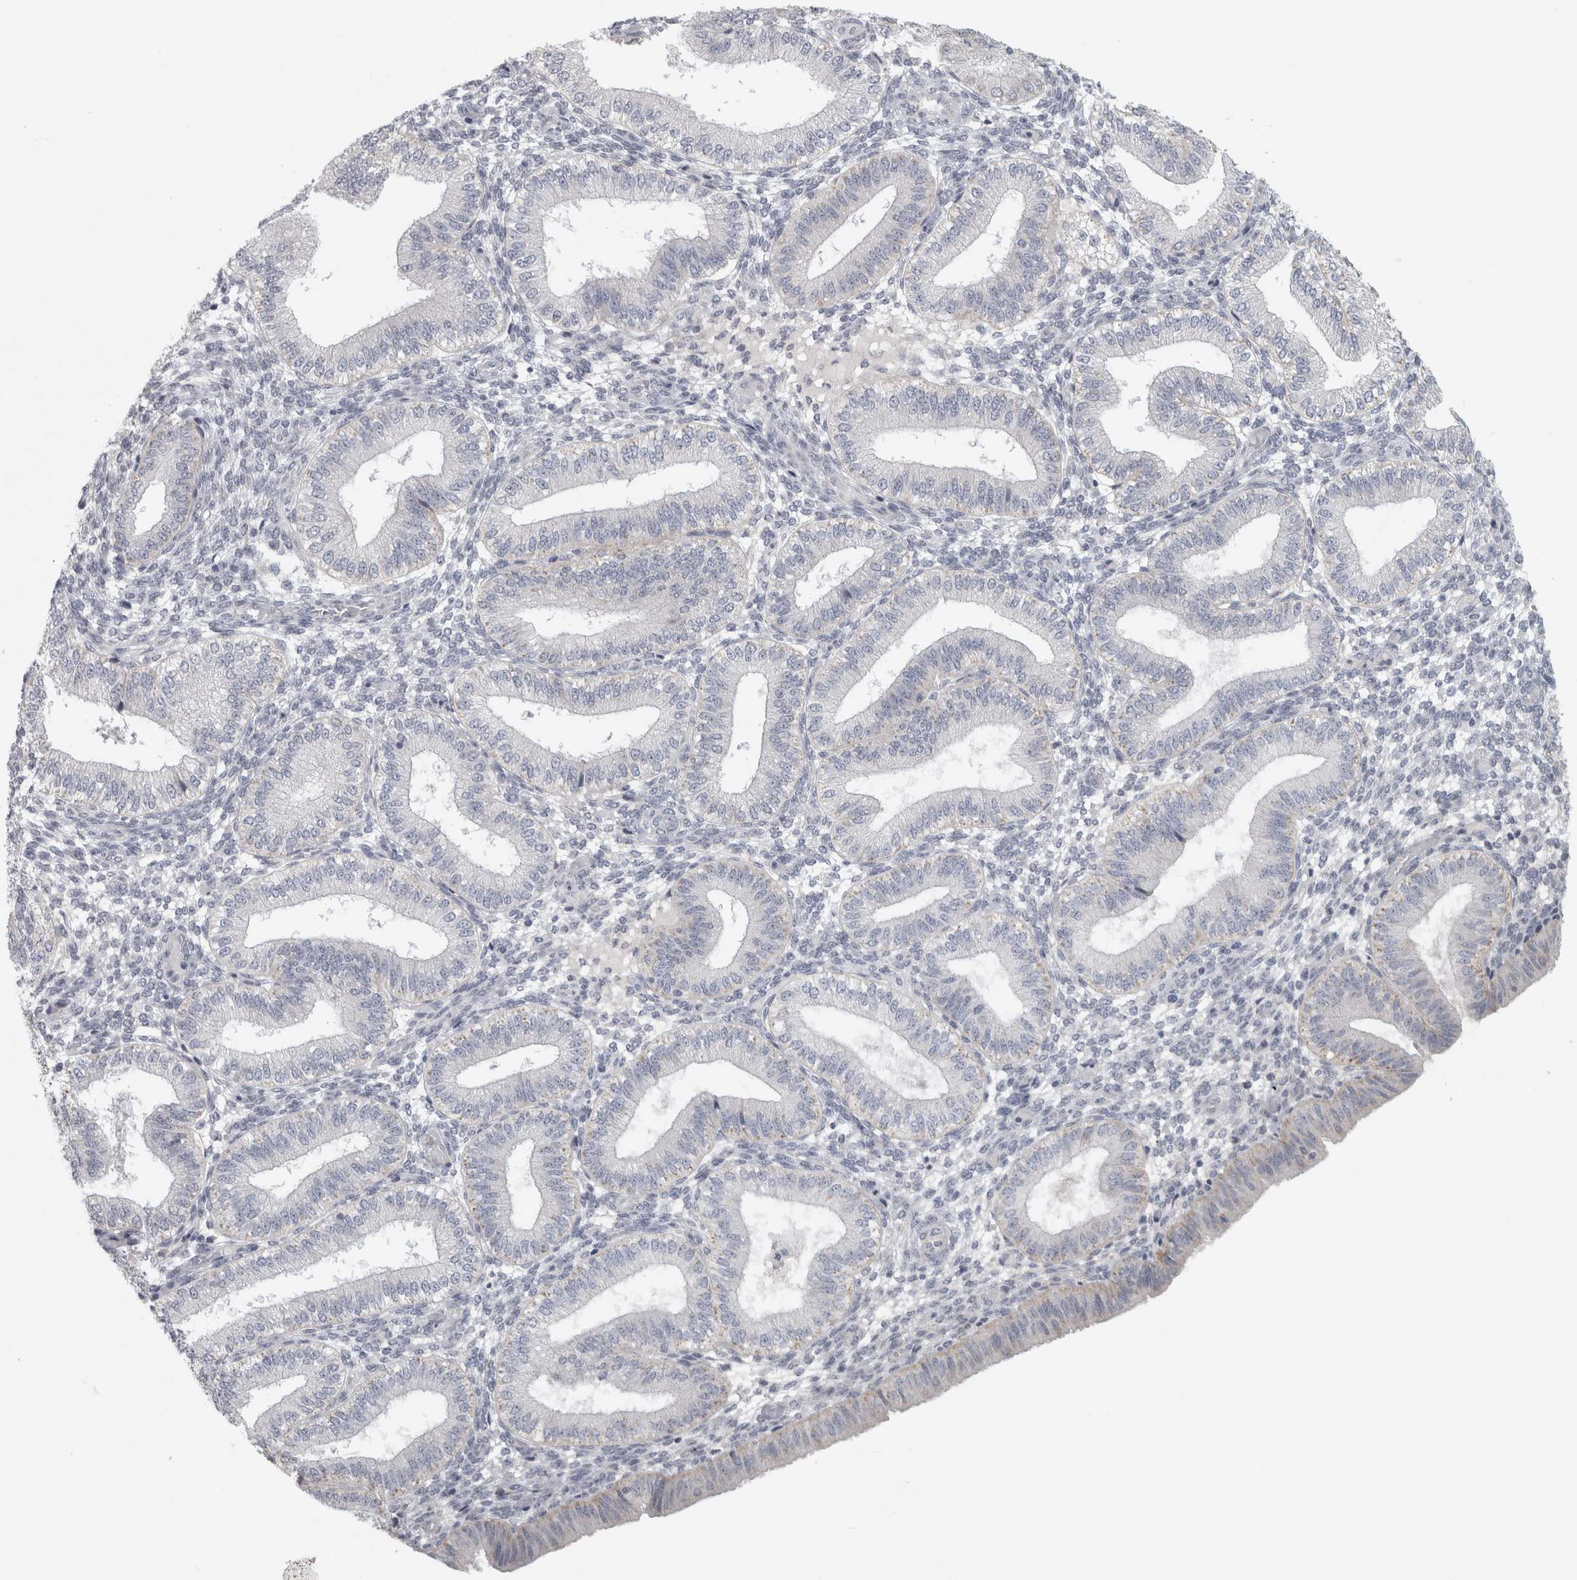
{"staining": {"intensity": "negative", "quantity": "none", "location": "none"}, "tissue": "endometrium", "cell_type": "Cells in endometrial stroma", "image_type": "normal", "snomed": [{"axis": "morphology", "description": "Normal tissue, NOS"}, {"axis": "topography", "description": "Endometrium"}], "caption": "IHC photomicrograph of unremarkable endometrium stained for a protein (brown), which reveals no positivity in cells in endometrial stroma. (Immunohistochemistry, brightfield microscopy, high magnification).", "gene": "PTPRN2", "patient": {"sex": "female", "age": 39}}